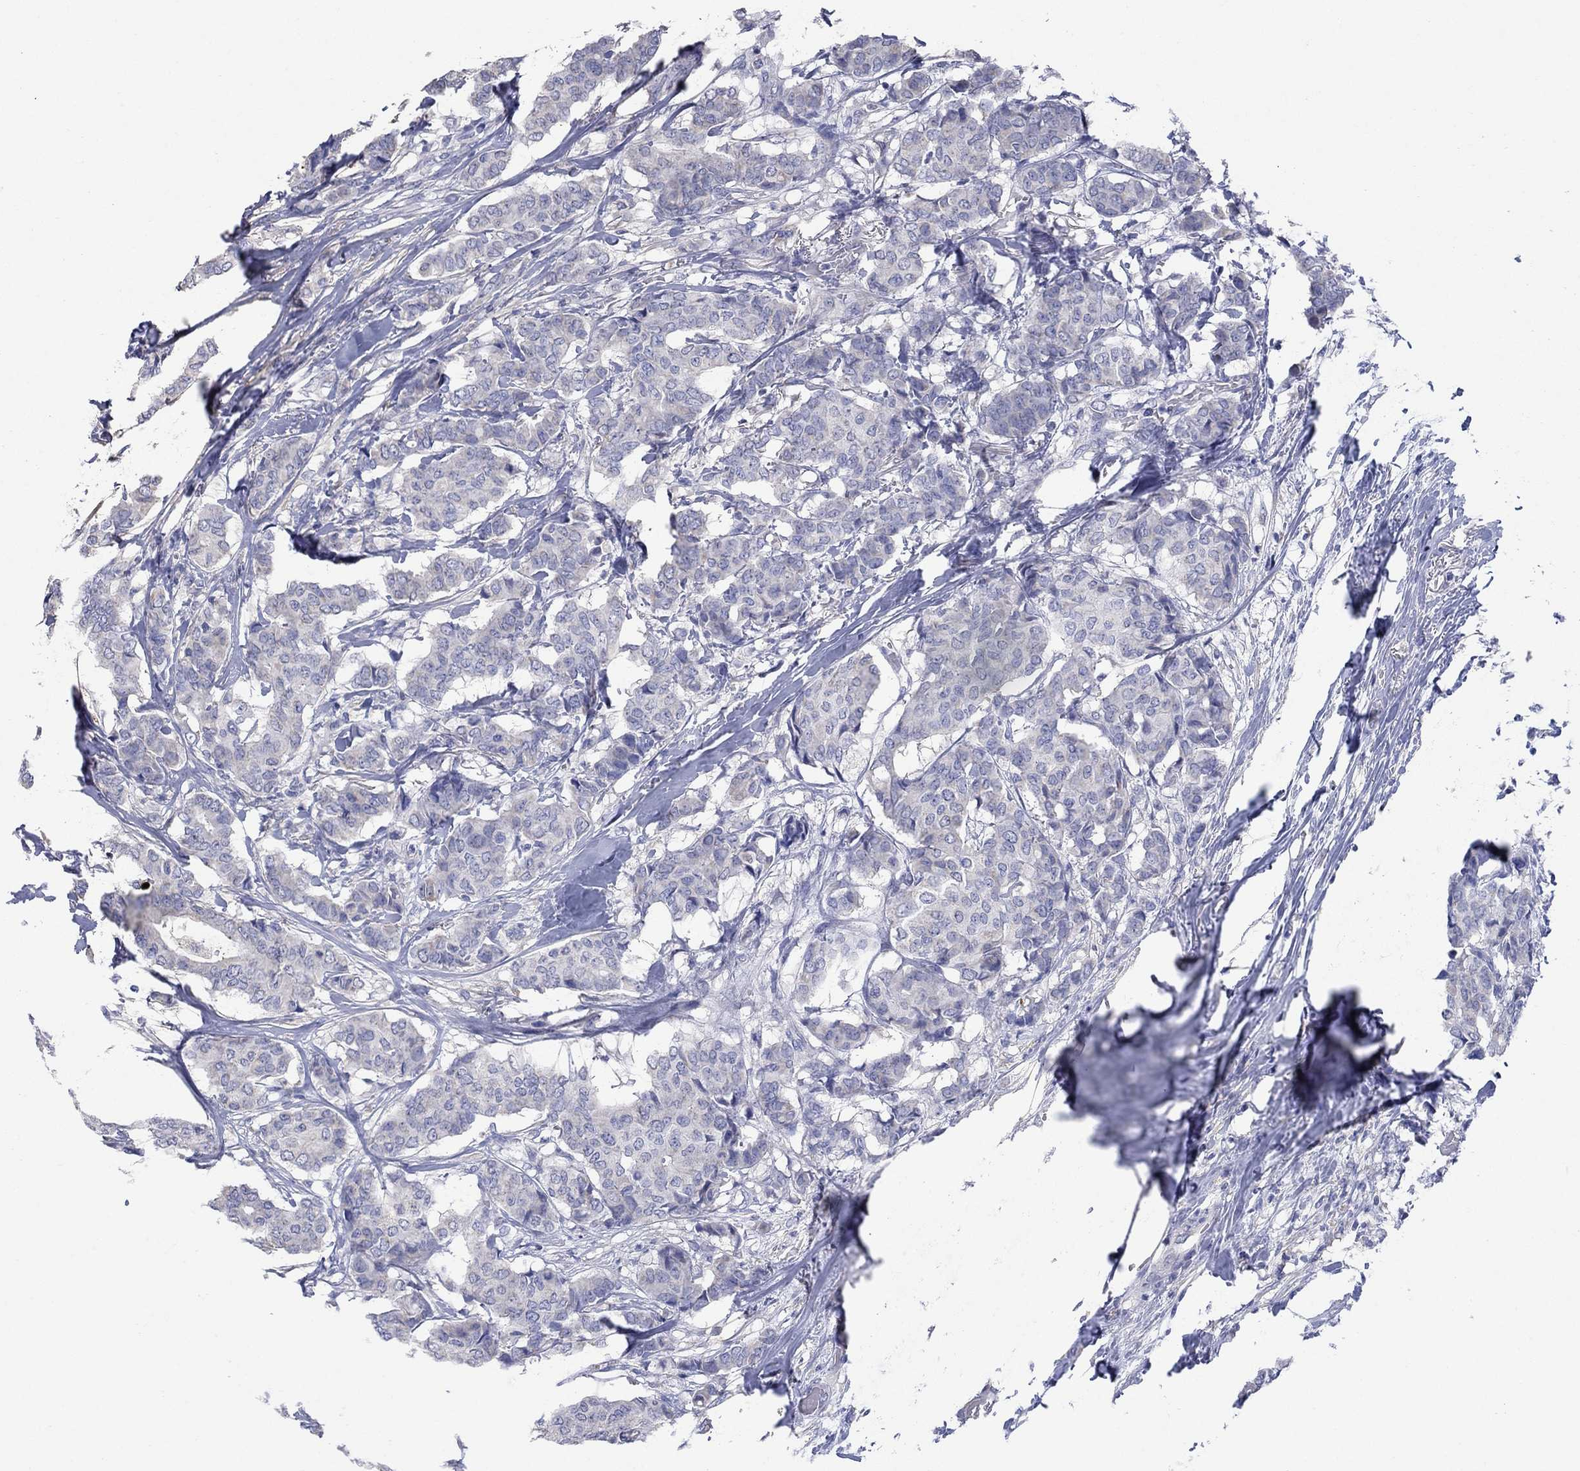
{"staining": {"intensity": "negative", "quantity": "none", "location": "none"}, "tissue": "breast cancer", "cell_type": "Tumor cells", "image_type": "cancer", "snomed": [{"axis": "morphology", "description": "Duct carcinoma"}, {"axis": "topography", "description": "Breast"}], "caption": "Immunohistochemistry (IHC) of human breast cancer demonstrates no expression in tumor cells.", "gene": "CLVS1", "patient": {"sex": "female", "age": 75}}